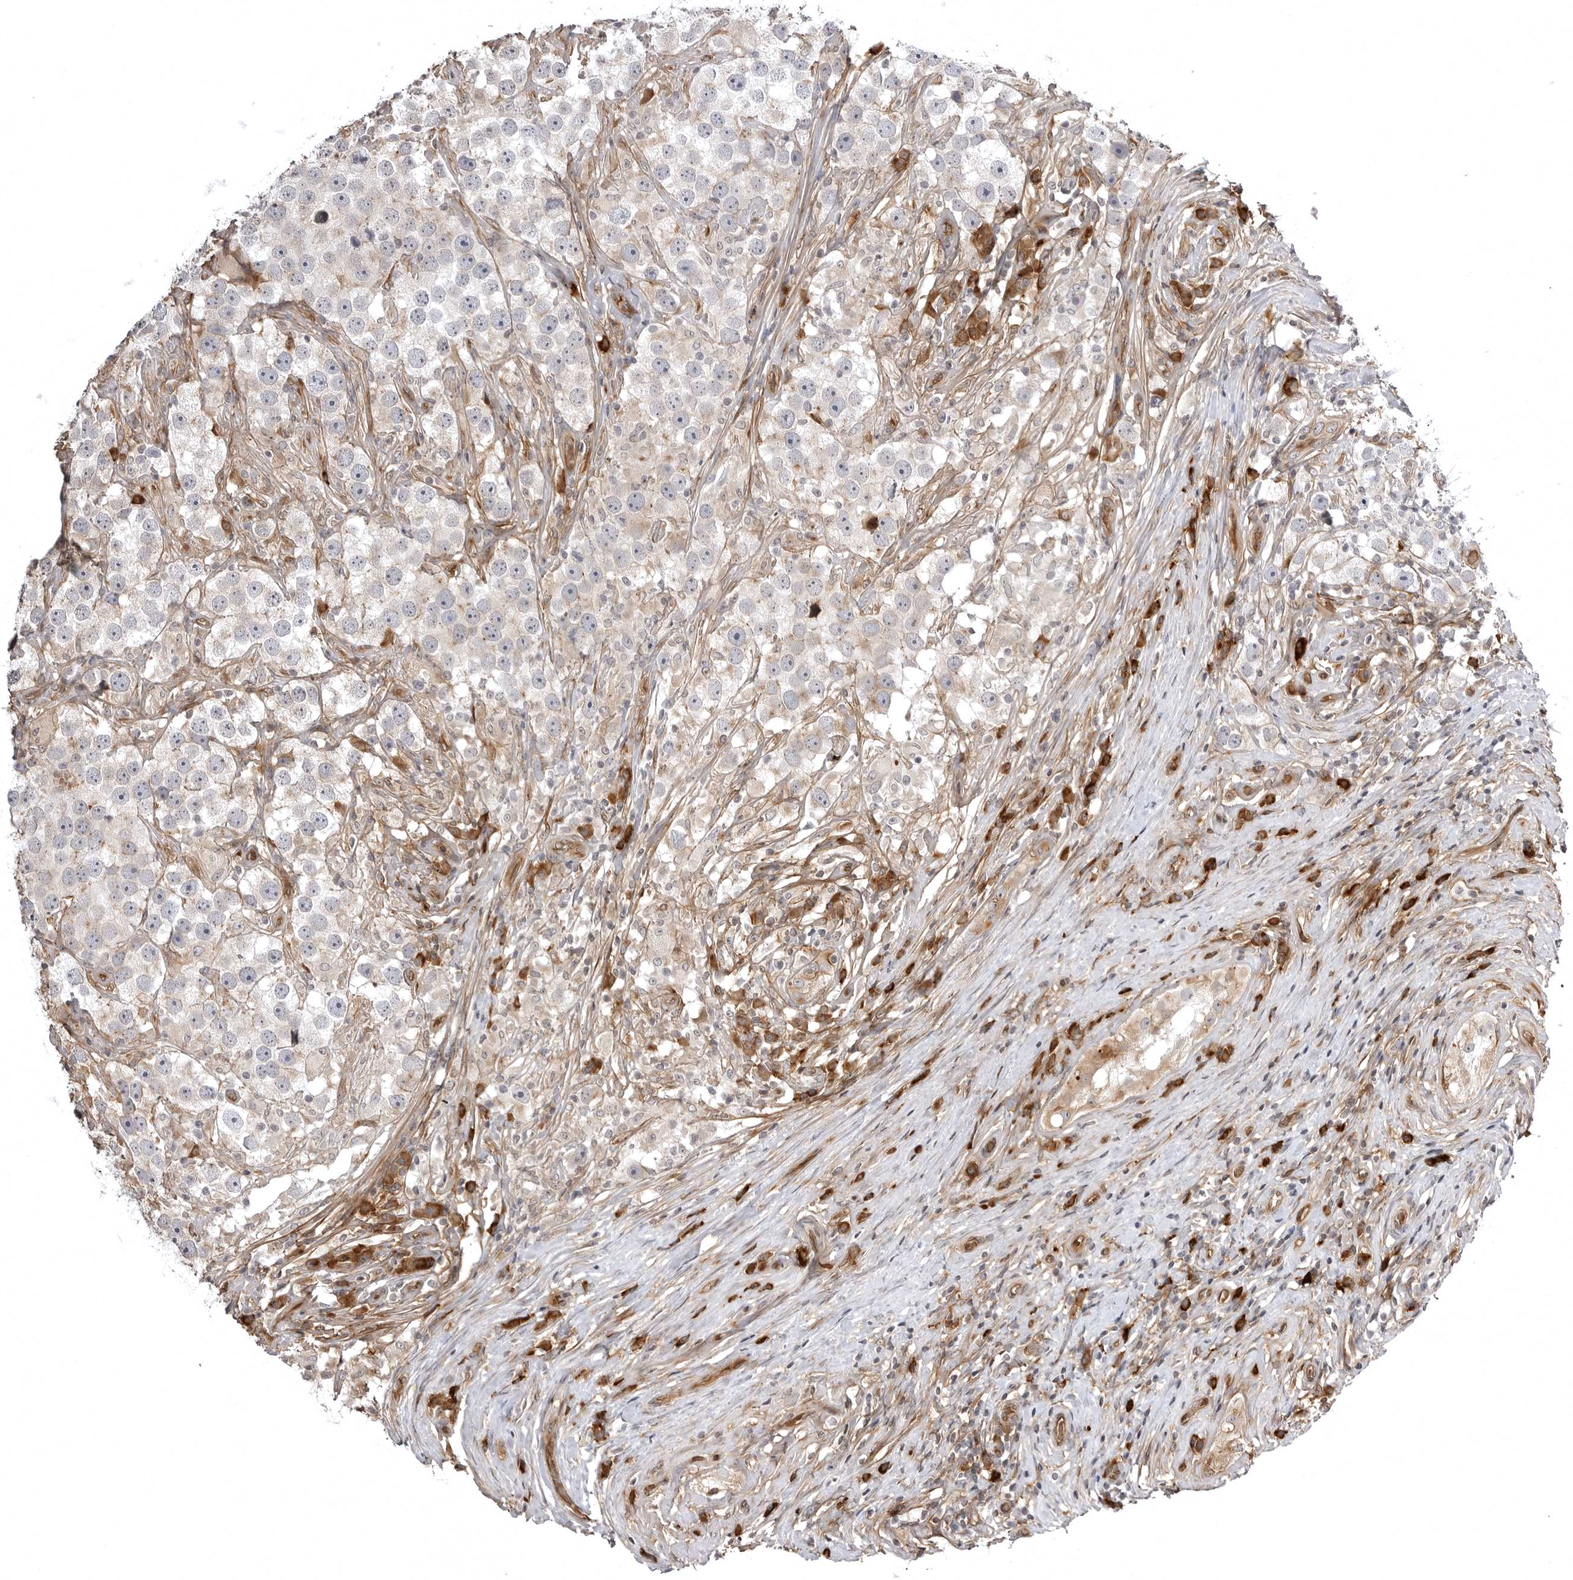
{"staining": {"intensity": "weak", "quantity": "25%-75%", "location": "cytoplasmic/membranous"}, "tissue": "testis cancer", "cell_type": "Tumor cells", "image_type": "cancer", "snomed": [{"axis": "morphology", "description": "Seminoma, NOS"}, {"axis": "topography", "description": "Testis"}], "caption": "About 25%-75% of tumor cells in human testis seminoma exhibit weak cytoplasmic/membranous protein staining as visualized by brown immunohistochemical staining.", "gene": "ARL5A", "patient": {"sex": "male", "age": 49}}